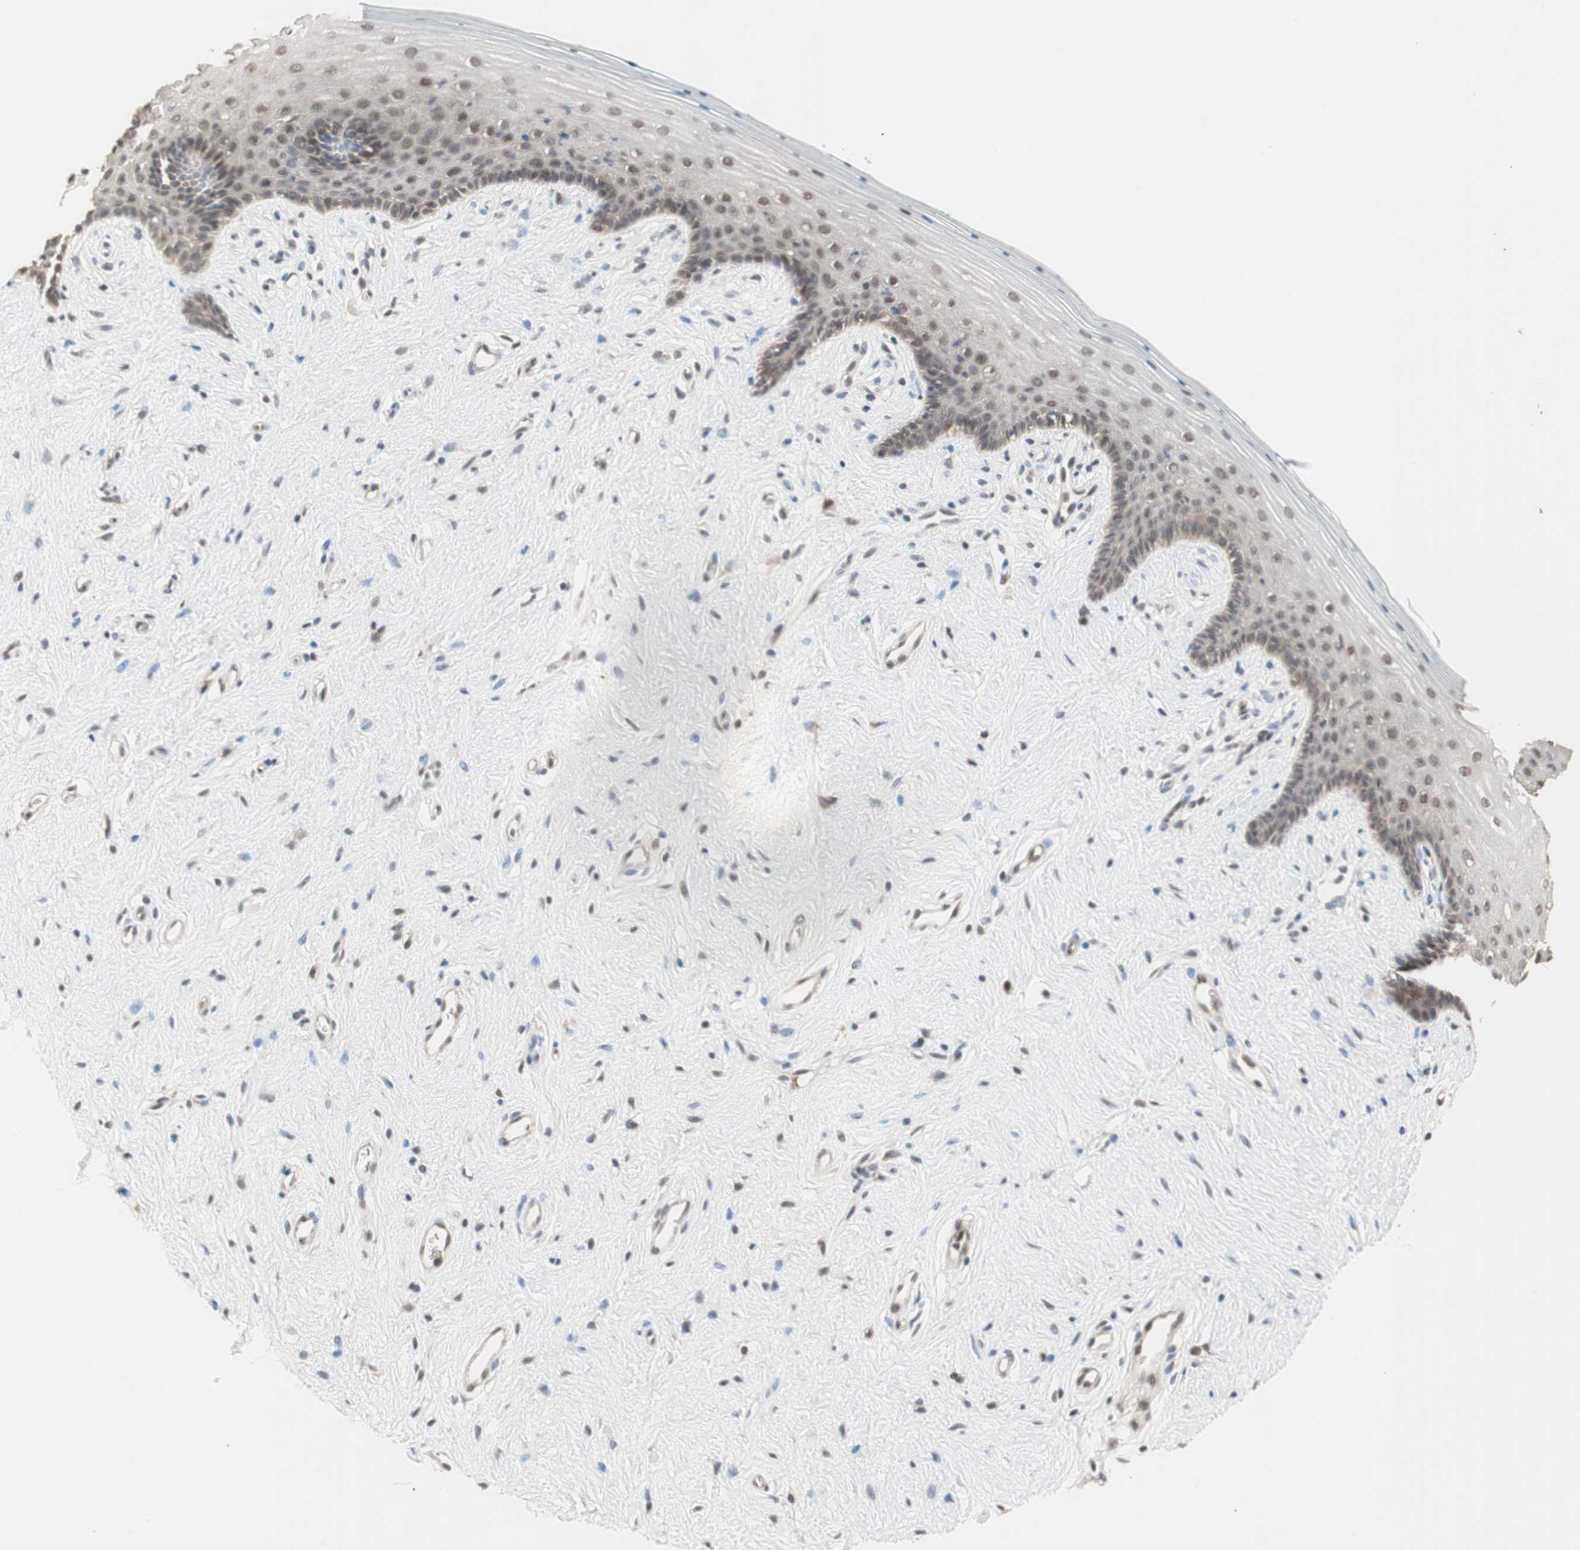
{"staining": {"intensity": "moderate", "quantity": "25%-75%", "location": "cytoplasmic/membranous,nuclear"}, "tissue": "vagina", "cell_type": "Squamous epithelial cells", "image_type": "normal", "snomed": [{"axis": "morphology", "description": "Normal tissue, NOS"}, {"axis": "topography", "description": "Vagina"}], "caption": "Protein expression analysis of unremarkable vagina demonstrates moderate cytoplasmic/membranous,nuclear positivity in approximately 25%-75% of squamous epithelial cells.", "gene": "GART", "patient": {"sex": "female", "age": 44}}